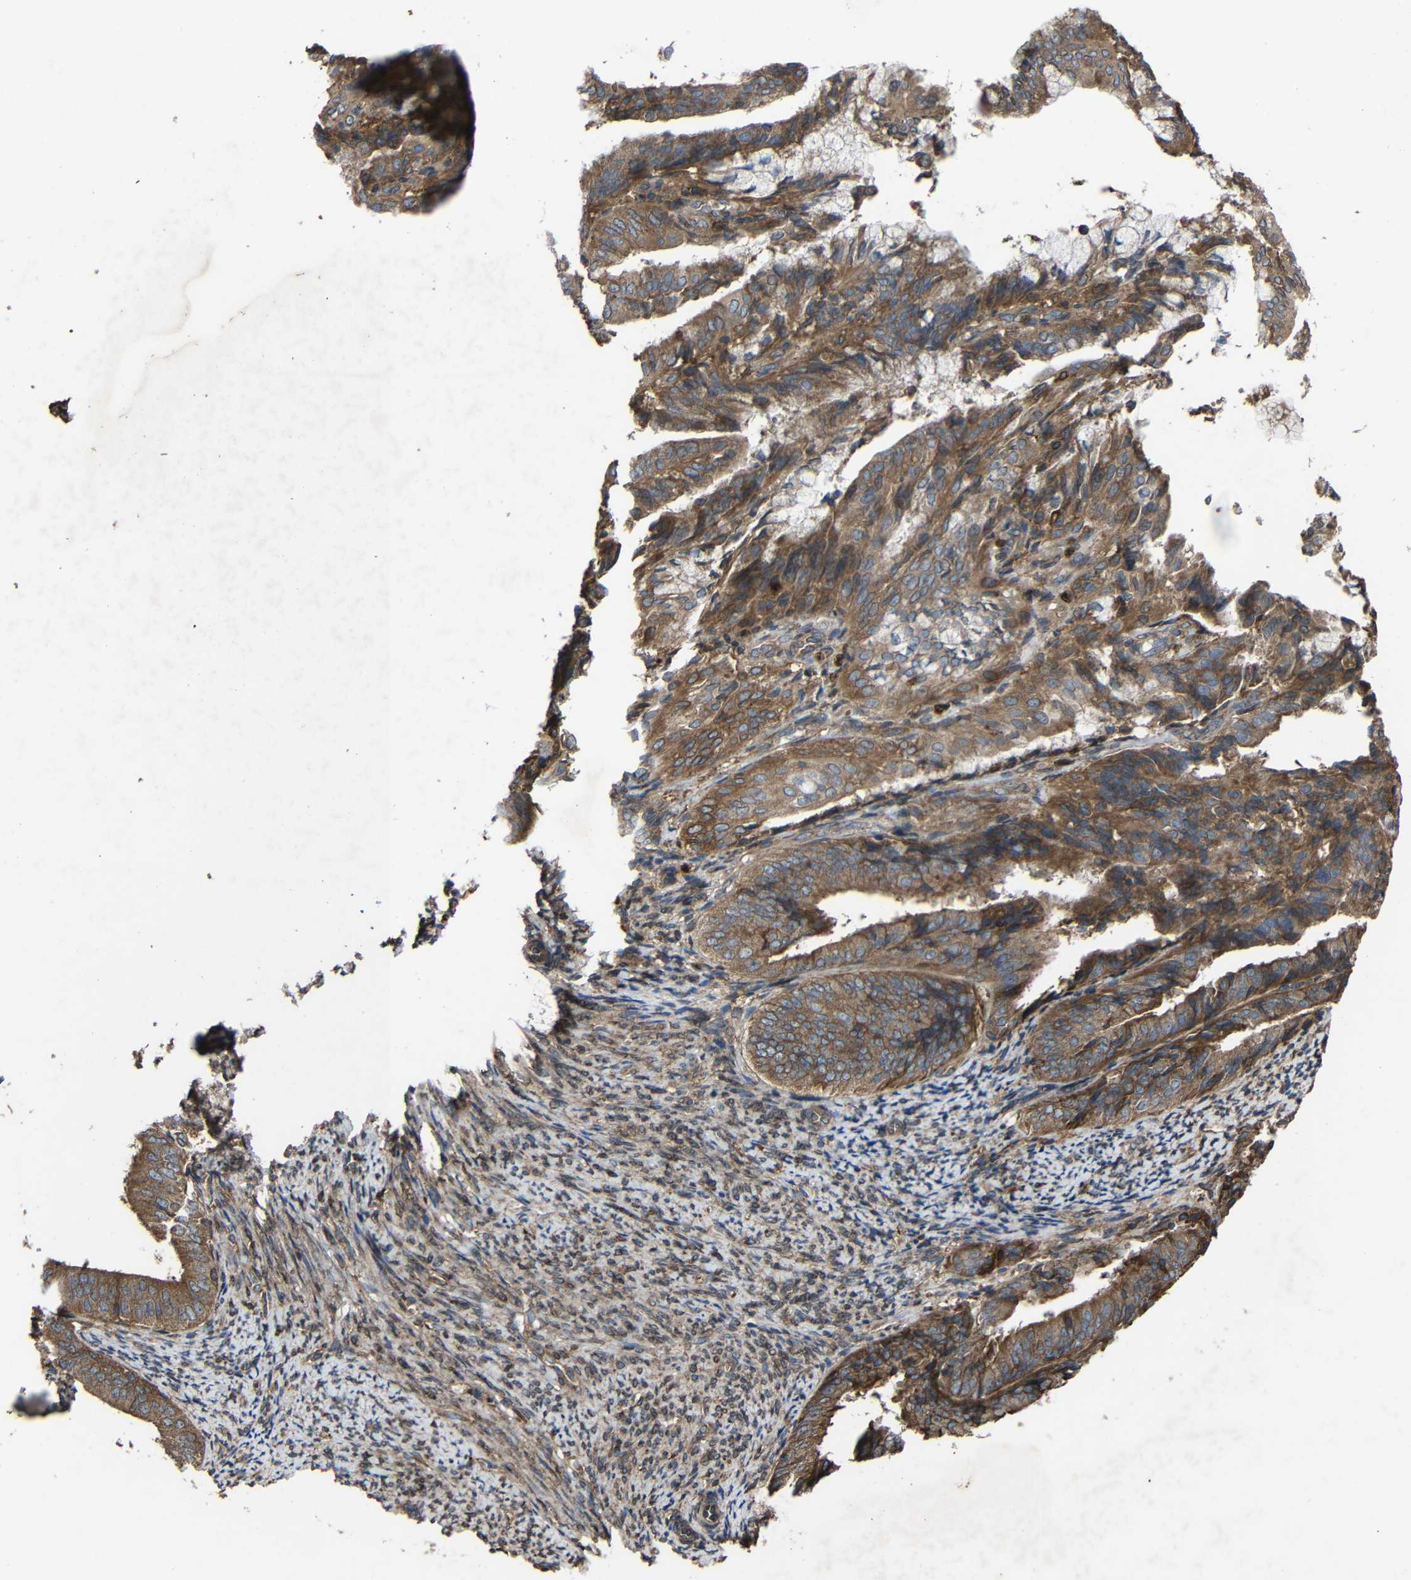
{"staining": {"intensity": "moderate", "quantity": ">75%", "location": "cytoplasmic/membranous"}, "tissue": "endometrial cancer", "cell_type": "Tumor cells", "image_type": "cancer", "snomed": [{"axis": "morphology", "description": "Adenocarcinoma, NOS"}, {"axis": "topography", "description": "Endometrium"}], "caption": "DAB (3,3'-diaminobenzidine) immunohistochemical staining of endometrial cancer (adenocarcinoma) demonstrates moderate cytoplasmic/membranous protein expression in about >75% of tumor cells.", "gene": "TREM2", "patient": {"sex": "female", "age": 63}}